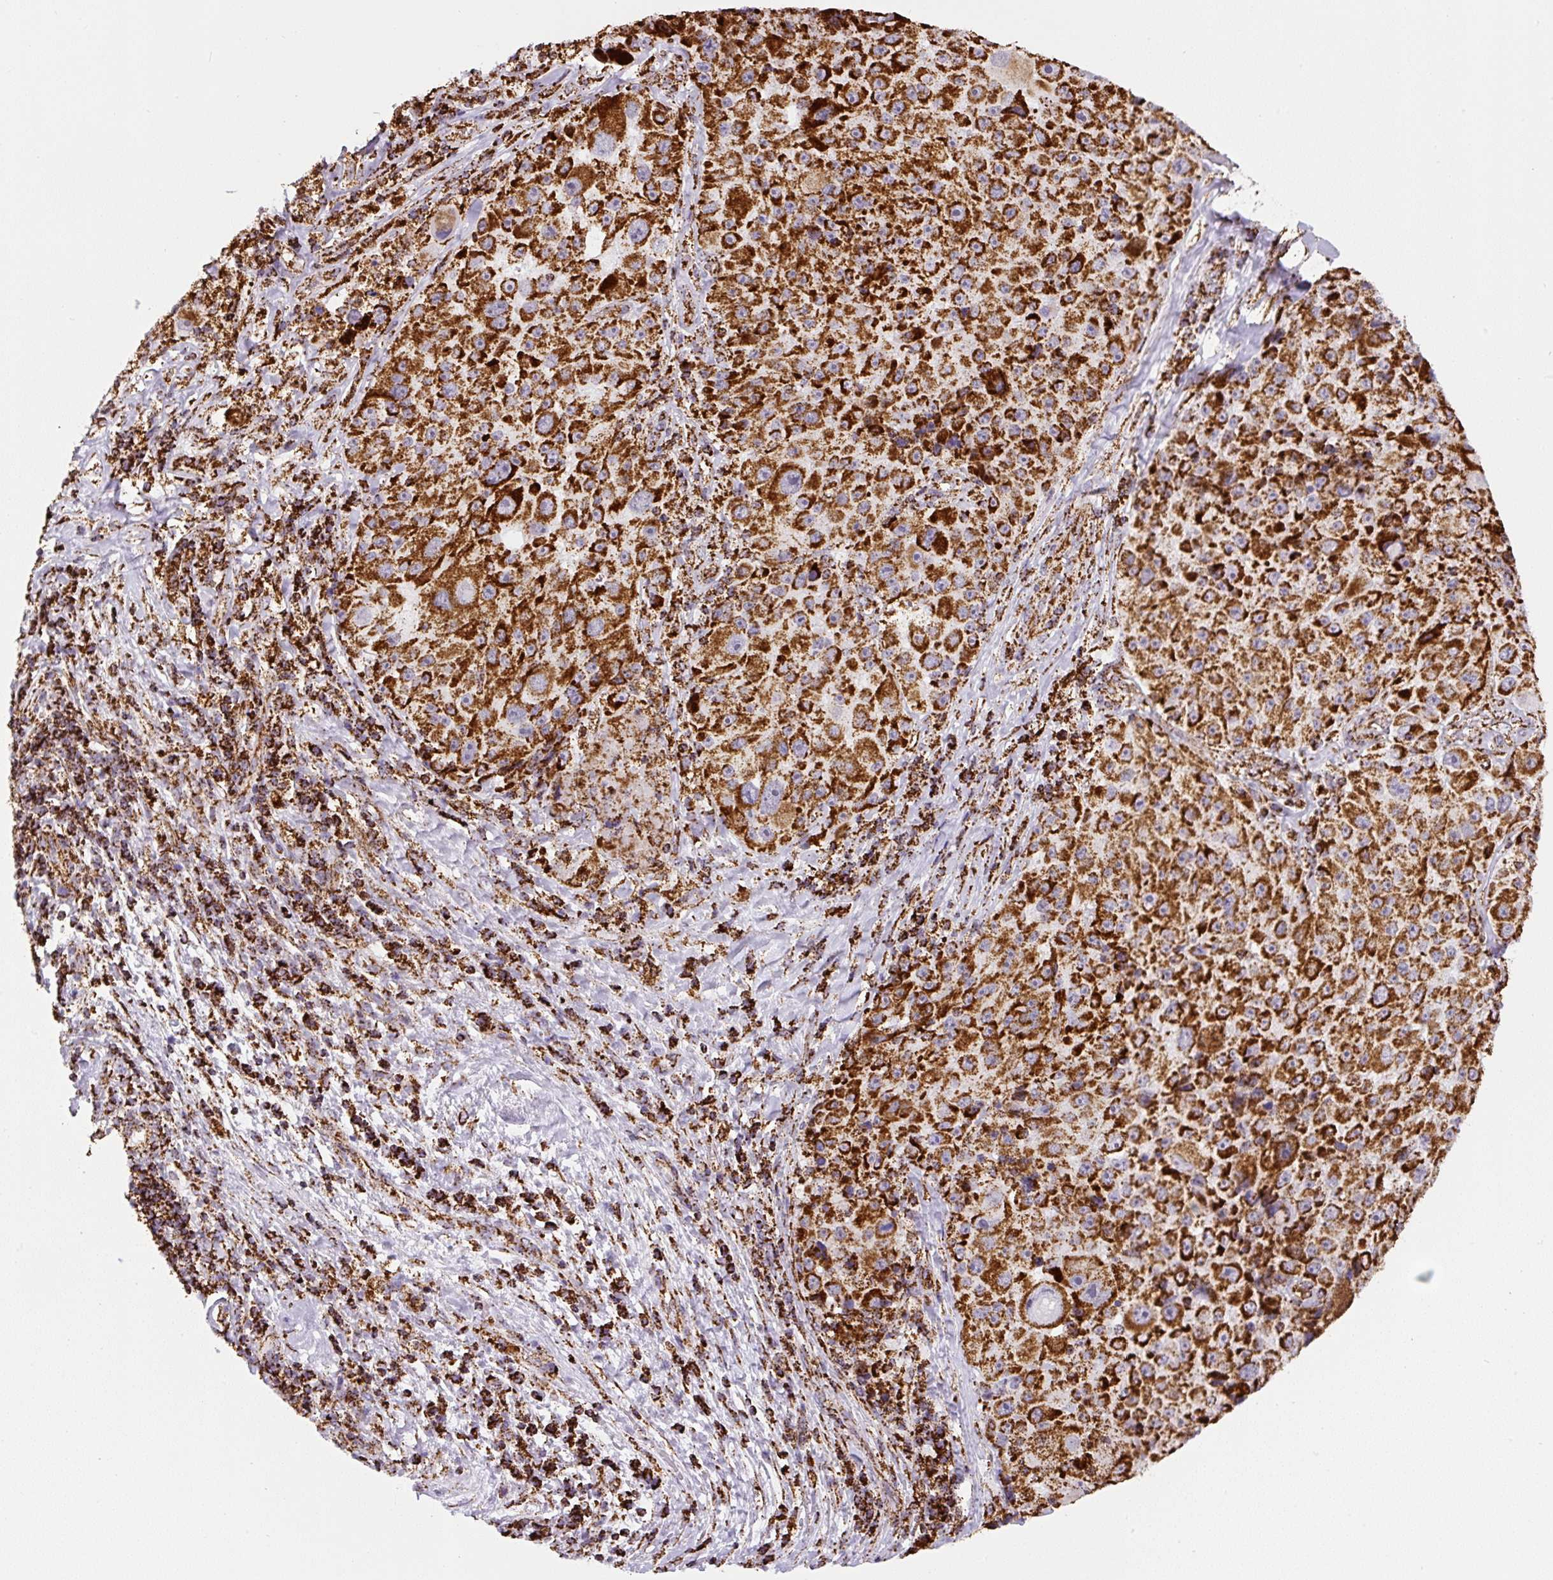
{"staining": {"intensity": "strong", "quantity": ">75%", "location": "cytoplasmic/membranous"}, "tissue": "melanoma", "cell_type": "Tumor cells", "image_type": "cancer", "snomed": [{"axis": "morphology", "description": "Malignant melanoma, Metastatic site"}, {"axis": "topography", "description": "Lymph node"}], "caption": "Protein expression analysis of human malignant melanoma (metastatic site) reveals strong cytoplasmic/membranous positivity in about >75% of tumor cells.", "gene": "ATP5F1A", "patient": {"sex": "male", "age": 62}}